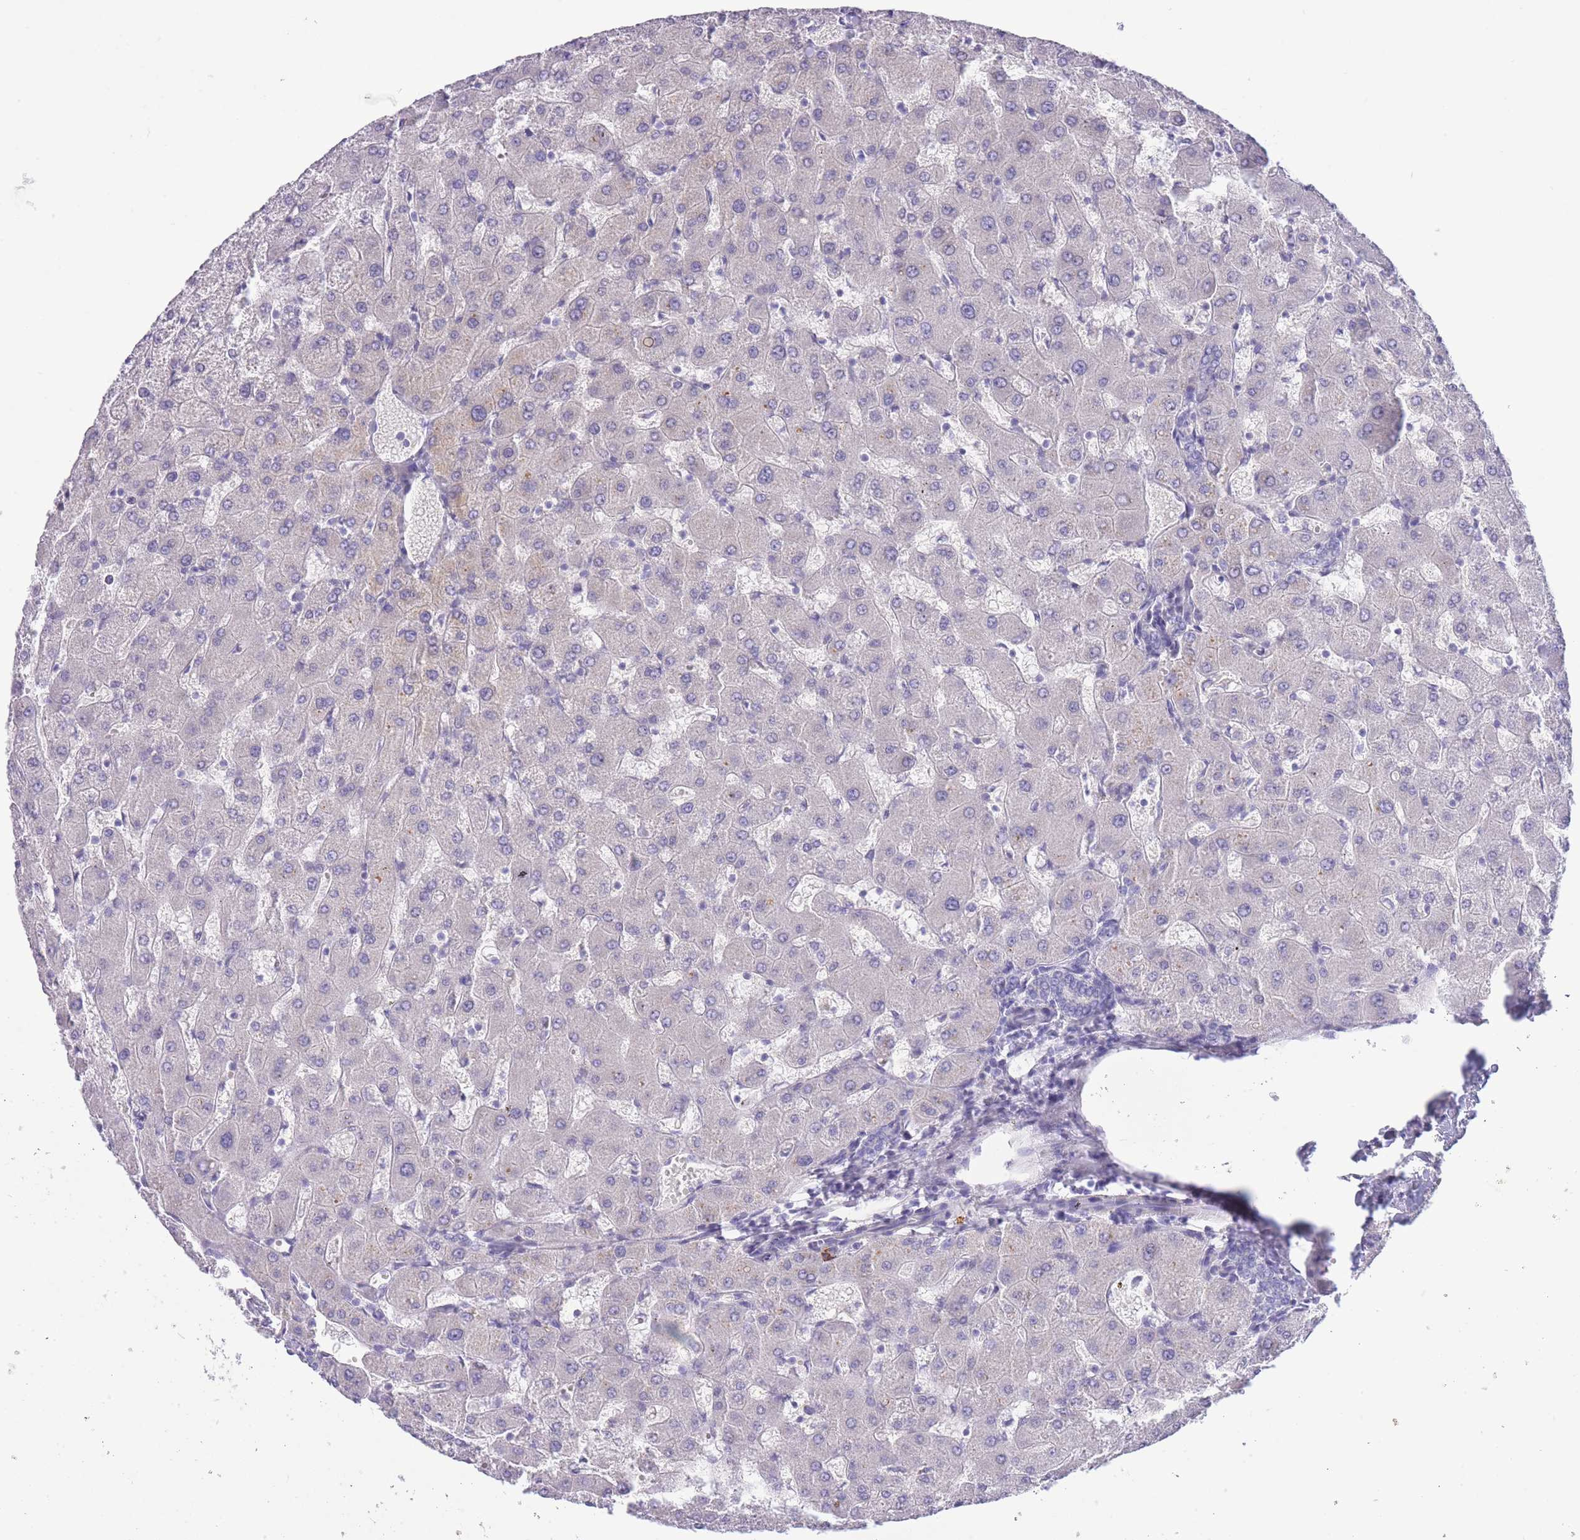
{"staining": {"intensity": "negative", "quantity": "none", "location": "none"}, "tissue": "liver", "cell_type": "Cholangiocytes", "image_type": "normal", "snomed": [{"axis": "morphology", "description": "Normal tissue, NOS"}, {"axis": "topography", "description": "Liver"}], "caption": "An immunohistochemistry (IHC) photomicrograph of normal liver is shown. There is no staining in cholangiocytes of liver.", "gene": "ASAP3", "patient": {"sex": "female", "age": 63}}